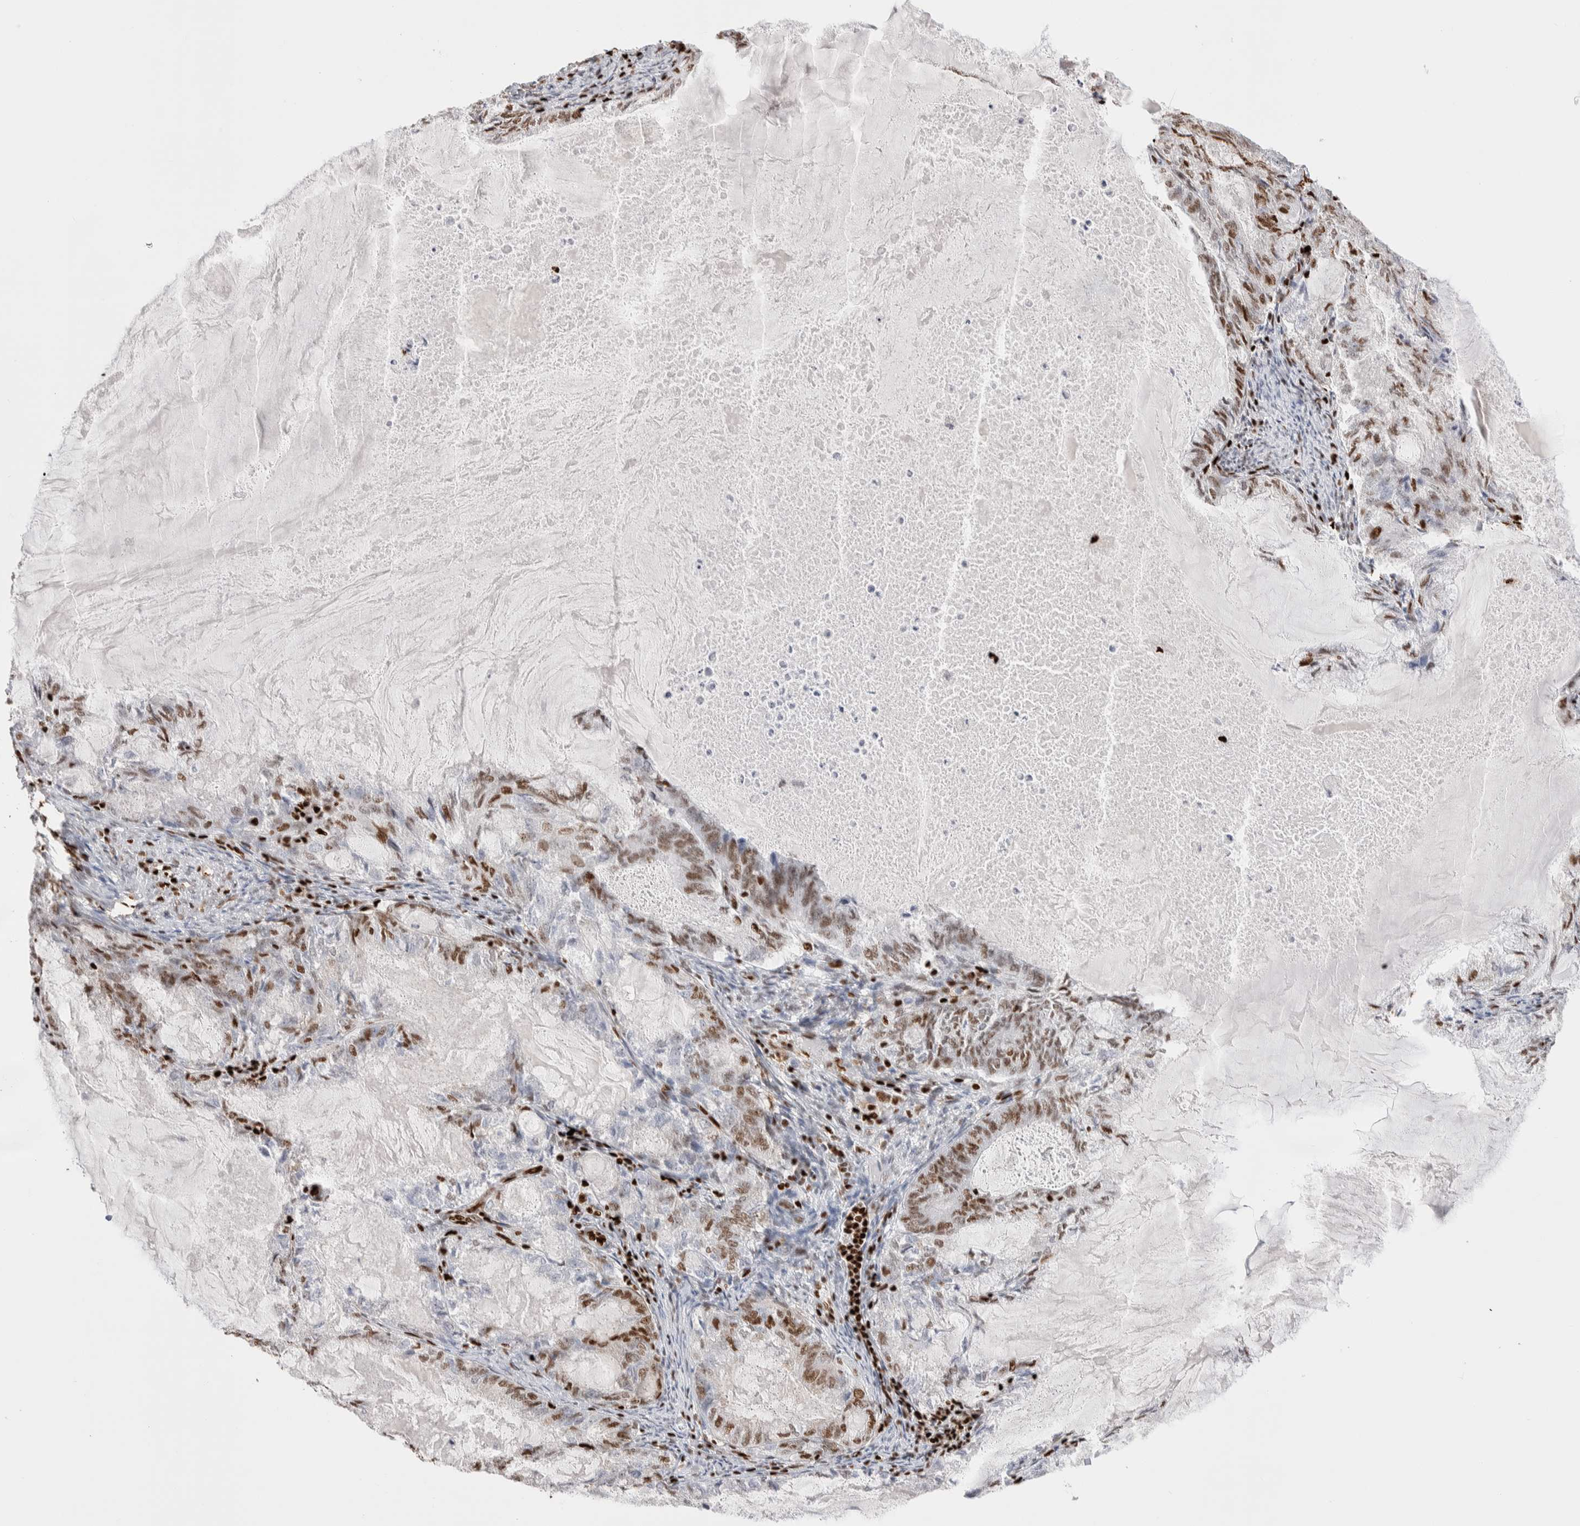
{"staining": {"intensity": "moderate", "quantity": "<25%", "location": "nuclear"}, "tissue": "endometrial cancer", "cell_type": "Tumor cells", "image_type": "cancer", "snomed": [{"axis": "morphology", "description": "Adenocarcinoma, NOS"}, {"axis": "topography", "description": "Endometrium"}], "caption": "Immunohistochemical staining of human endometrial cancer (adenocarcinoma) shows low levels of moderate nuclear staining in approximately <25% of tumor cells.", "gene": "RNASEK-C17orf49", "patient": {"sex": "female", "age": 86}}